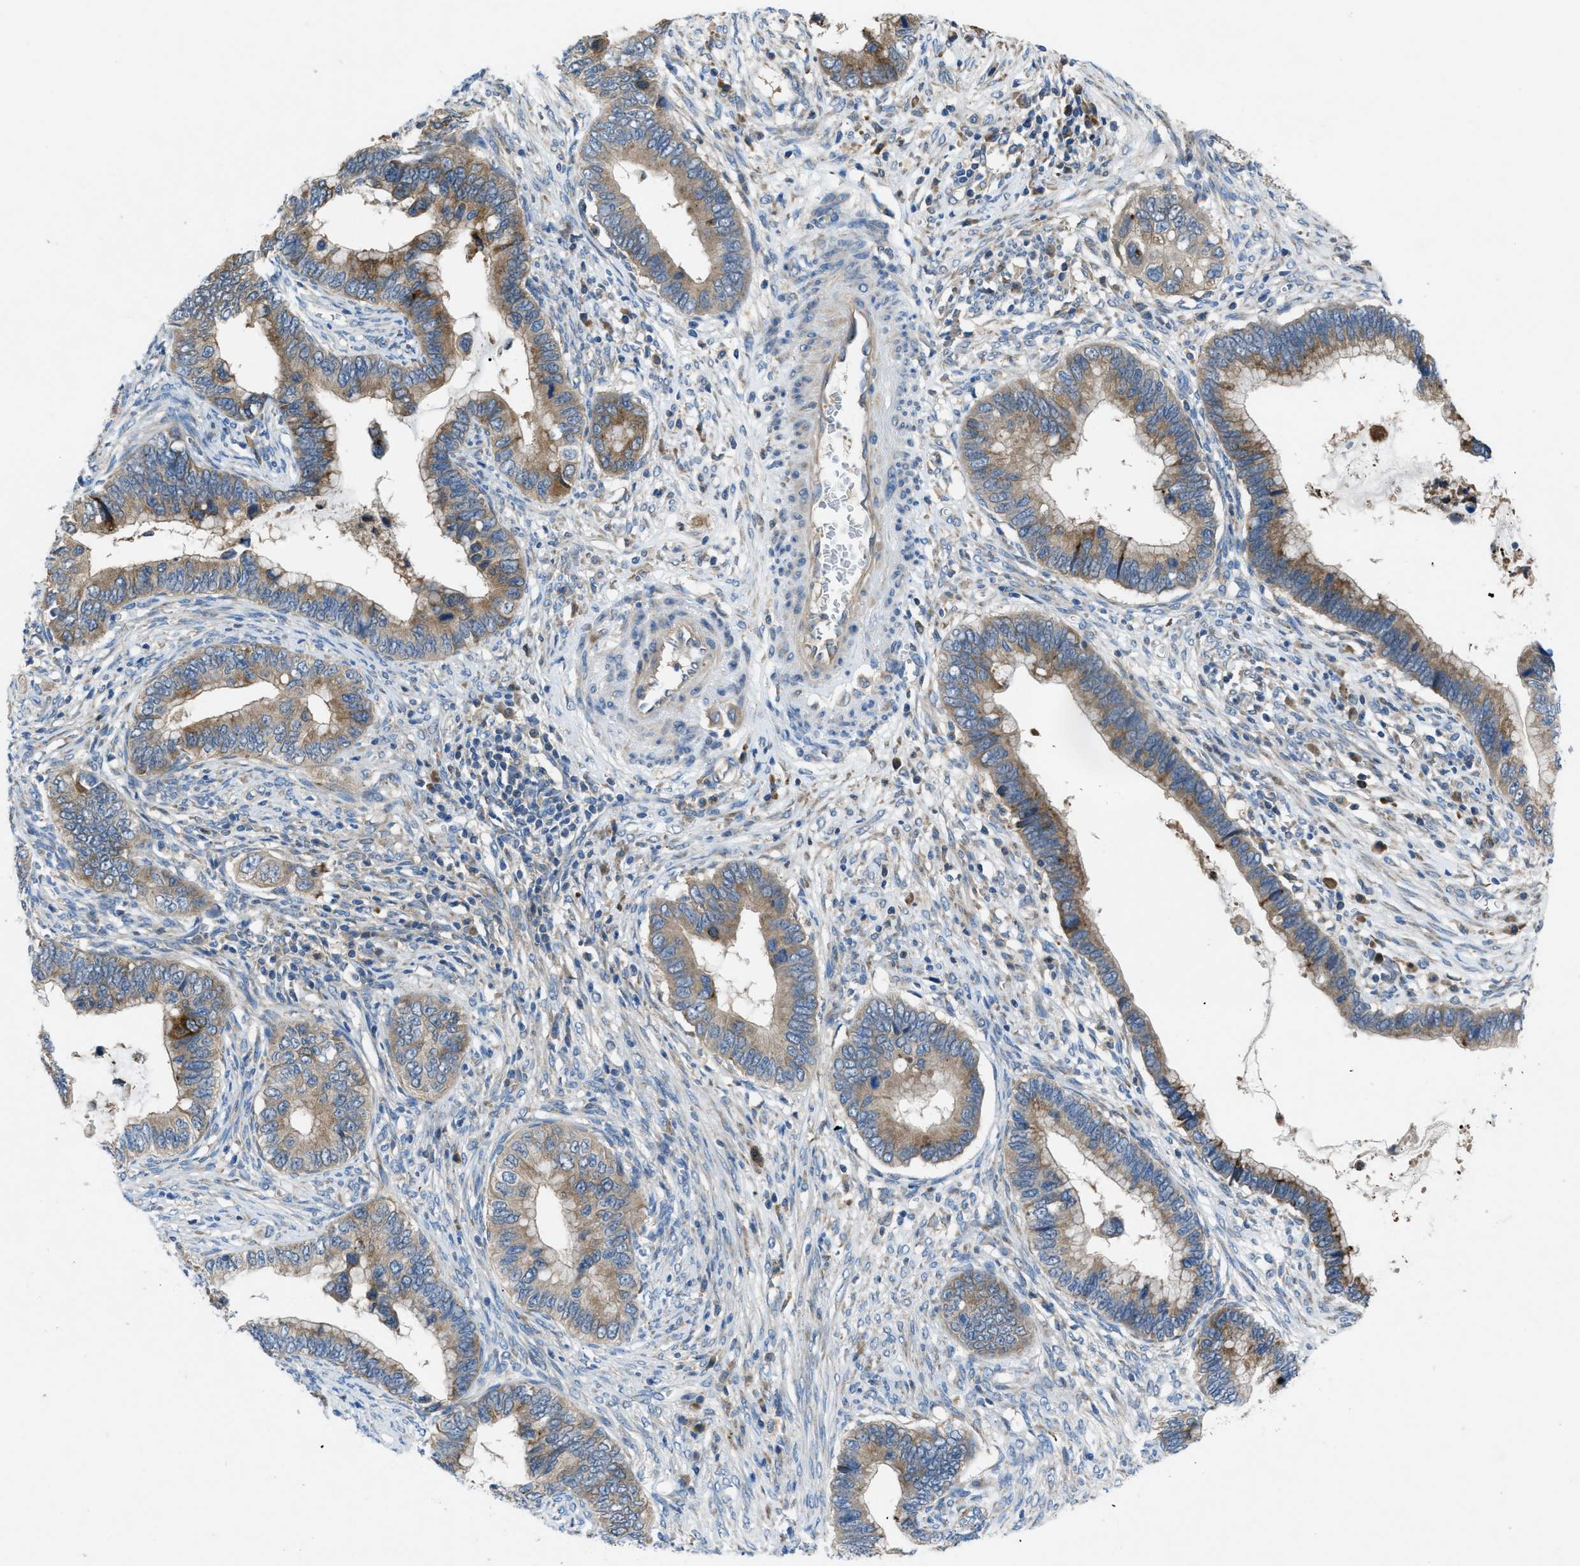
{"staining": {"intensity": "moderate", "quantity": ">75%", "location": "cytoplasmic/membranous"}, "tissue": "cervical cancer", "cell_type": "Tumor cells", "image_type": "cancer", "snomed": [{"axis": "morphology", "description": "Adenocarcinoma, NOS"}, {"axis": "topography", "description": "Cervix"}], "caption": "Immunohistochemistry photomicrograph of human cervical adenocarcinoma stained for a protein (brown), which shows medium levels of moderate cytoplasmic/membranous positivity in approximately >75% of tumor cells.", "gene": "MAP3K20", "patient": {"sex": "female", "age": 44}}